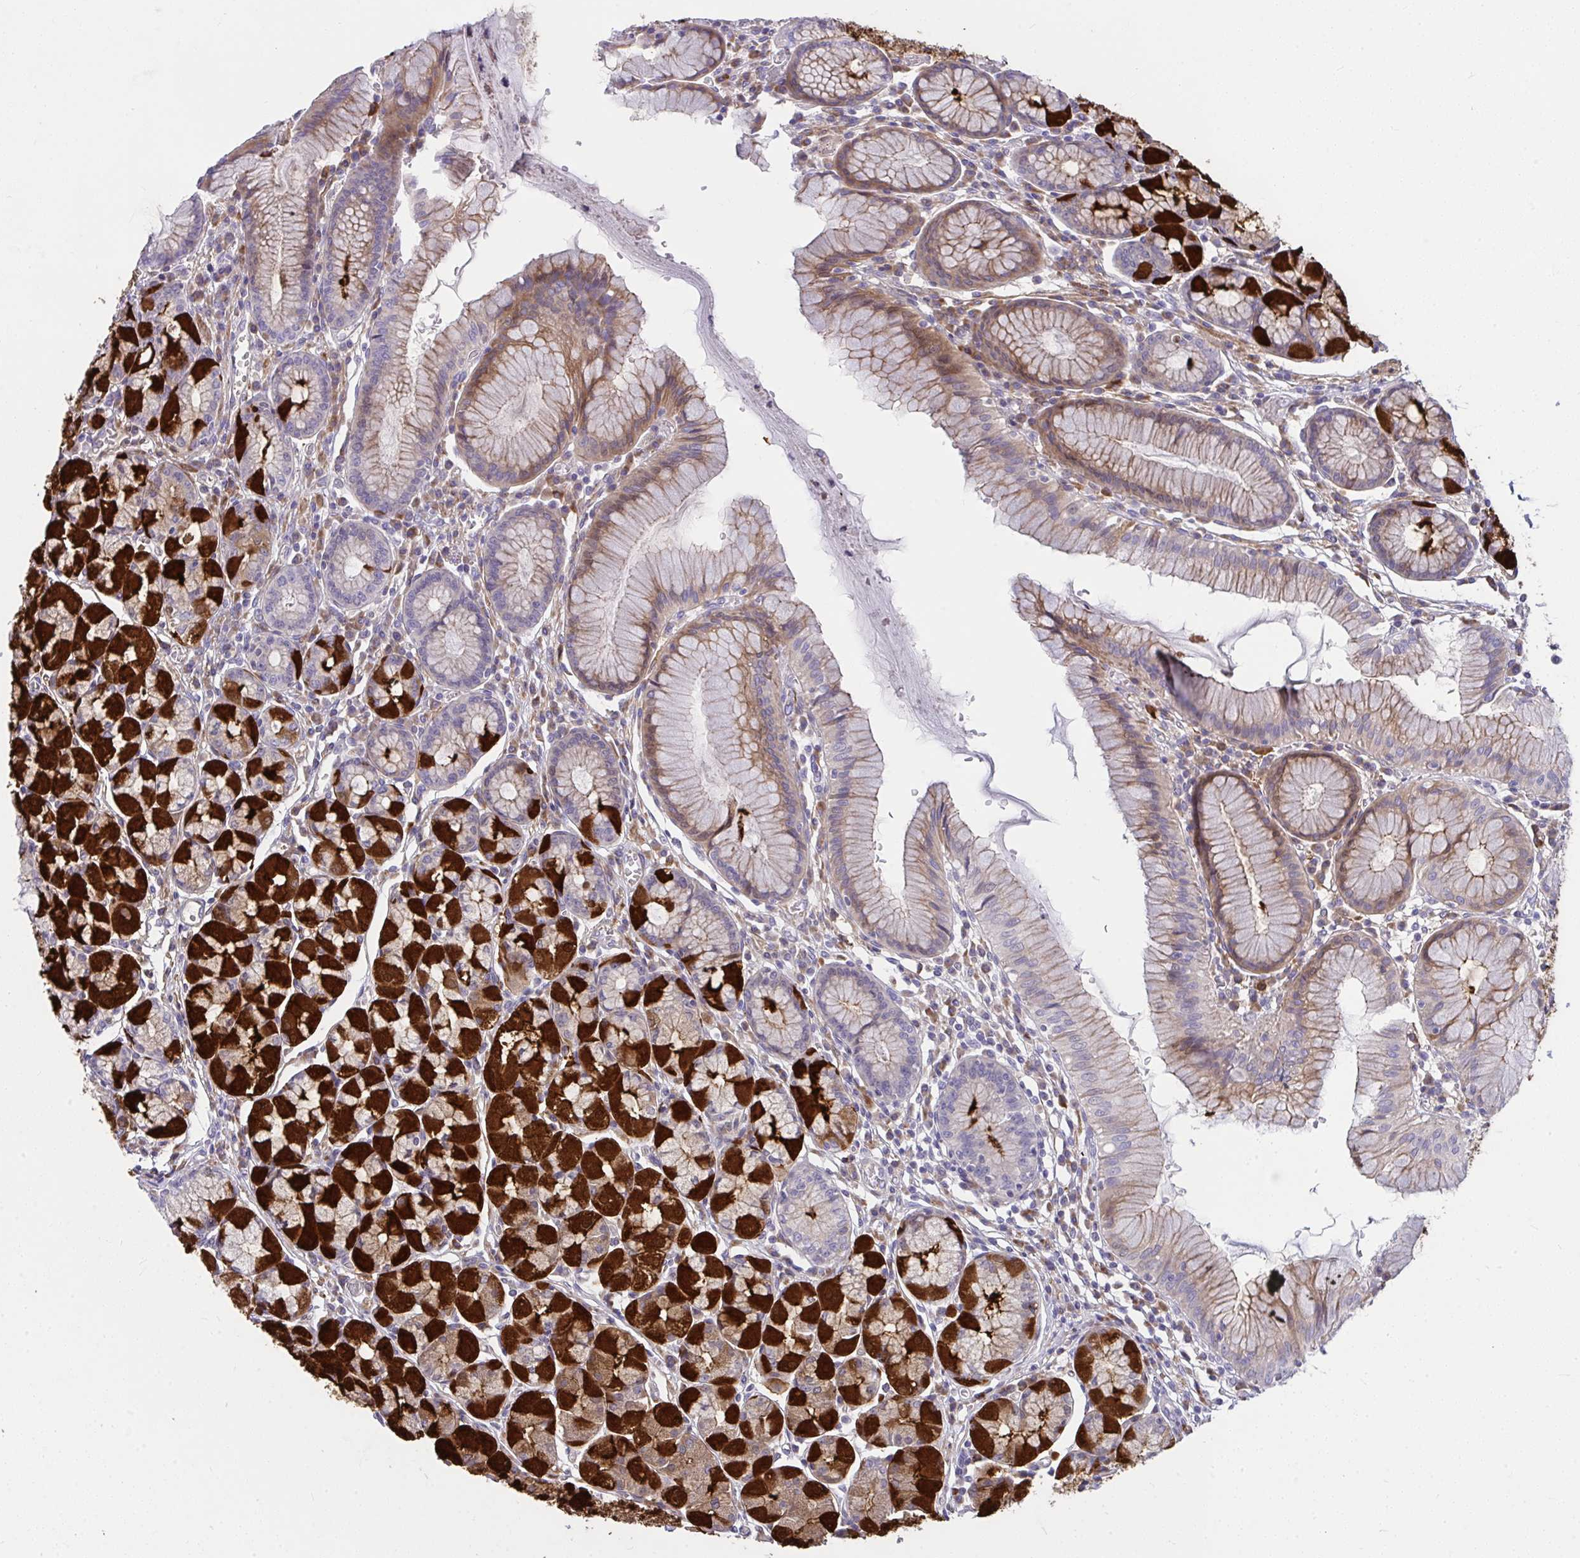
{"staining": {"intensity": "strong", "quantity": "25%-75%", "location": "cytoplasmic/membranous"}, "tissue": "stomach", "cell_type": "Glandular cells", "image_type": "normal", "snomed": [{"axis": "morphology", "description": "Normal tissue, NOS"}, {"axis": "topography", "description": "Stomach"}], "caption": "Normal stomach demonstrates strong cytoplasmic/membranous staining in approximately 25%-75% of glandular cells, visualized by immunohistochemistry.", "gene": "PIGZ", "patient": {"sex": "male", "age": 55}}